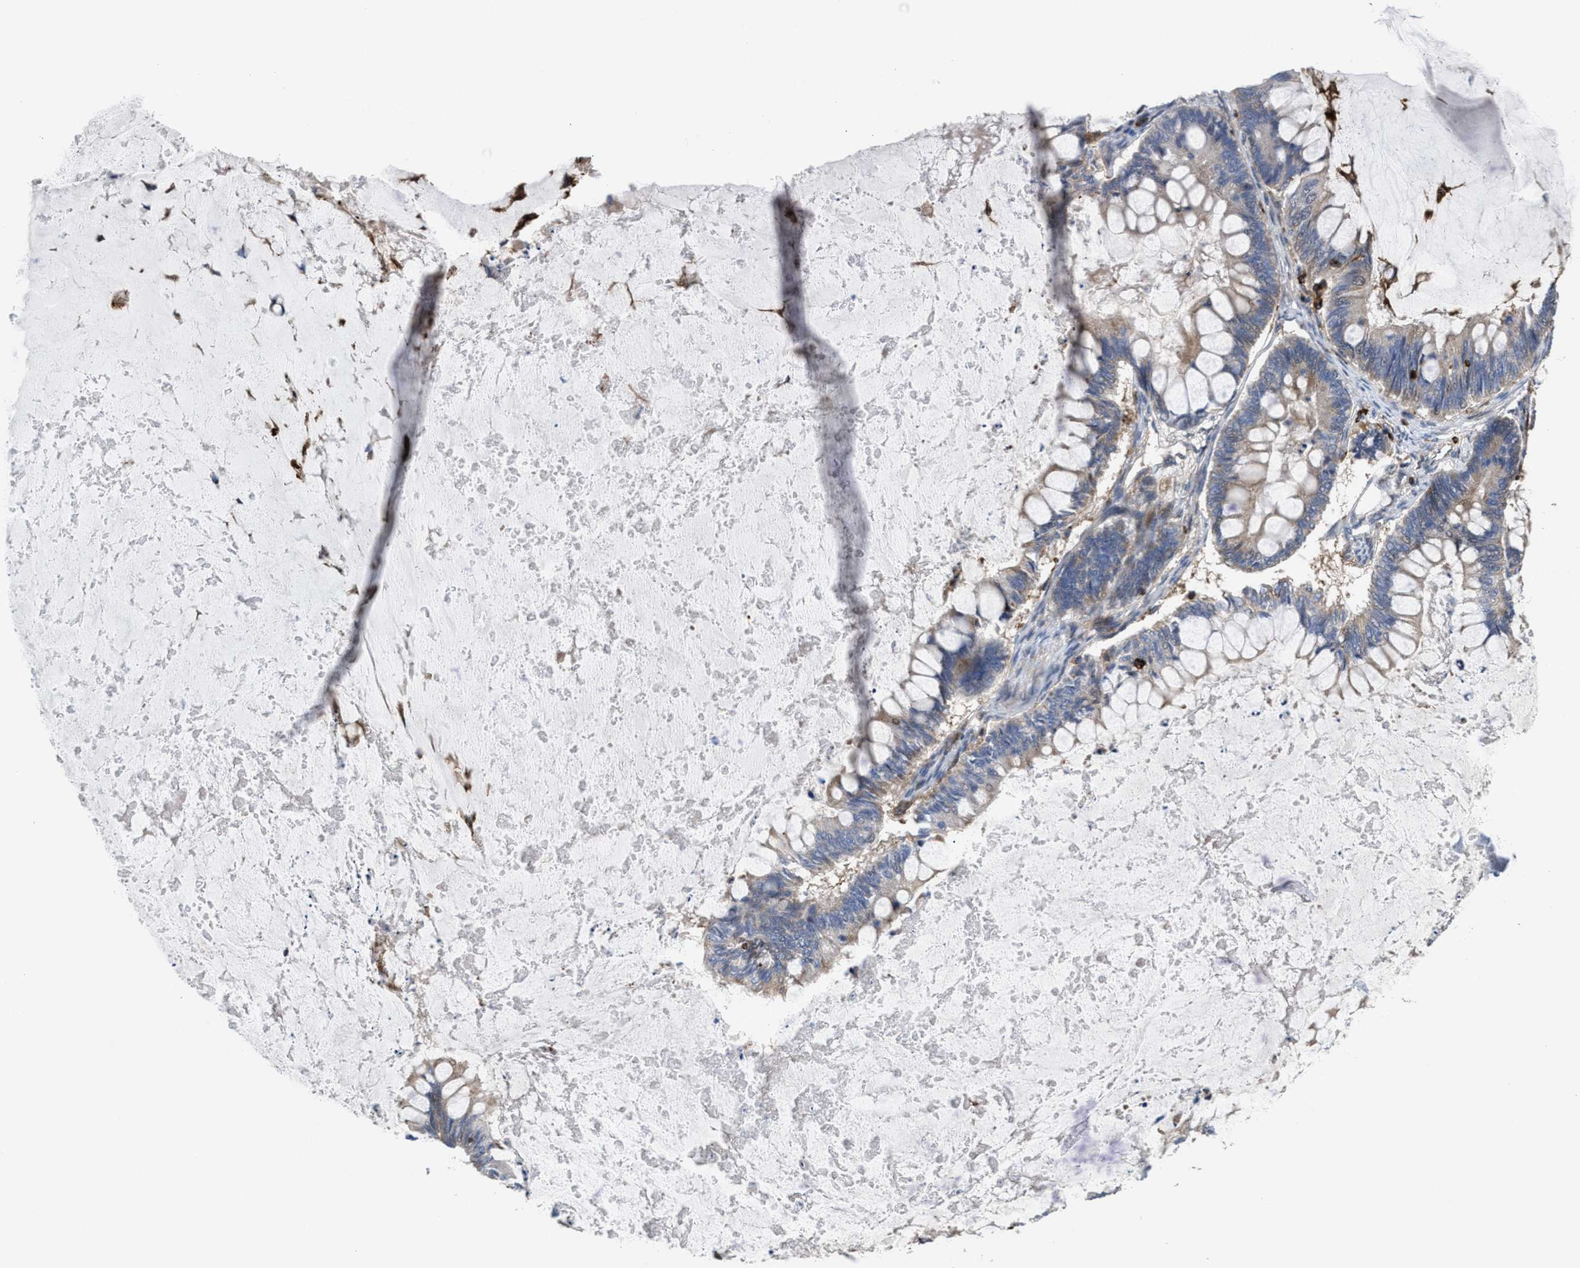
{"staining": {"intensity": "weak", "quantity": "<25%", "location": "cytoplasmic/membranous"}, "tissue": "ovarian cancer", "cell_type": "Tumor cells", "image_type": "cancer", "snomed": [{"axis": "morphology", "description": "Cystadenocarcinoma, mucinous, NOS"}, {"axis": "topography", "description": "Ovary"}], "caption": "The photomicrograph displays no staining of tumor cells in ovarian cancer.", "gene": "PTPRE", "patient": {"sex": "female", "age": 61}}